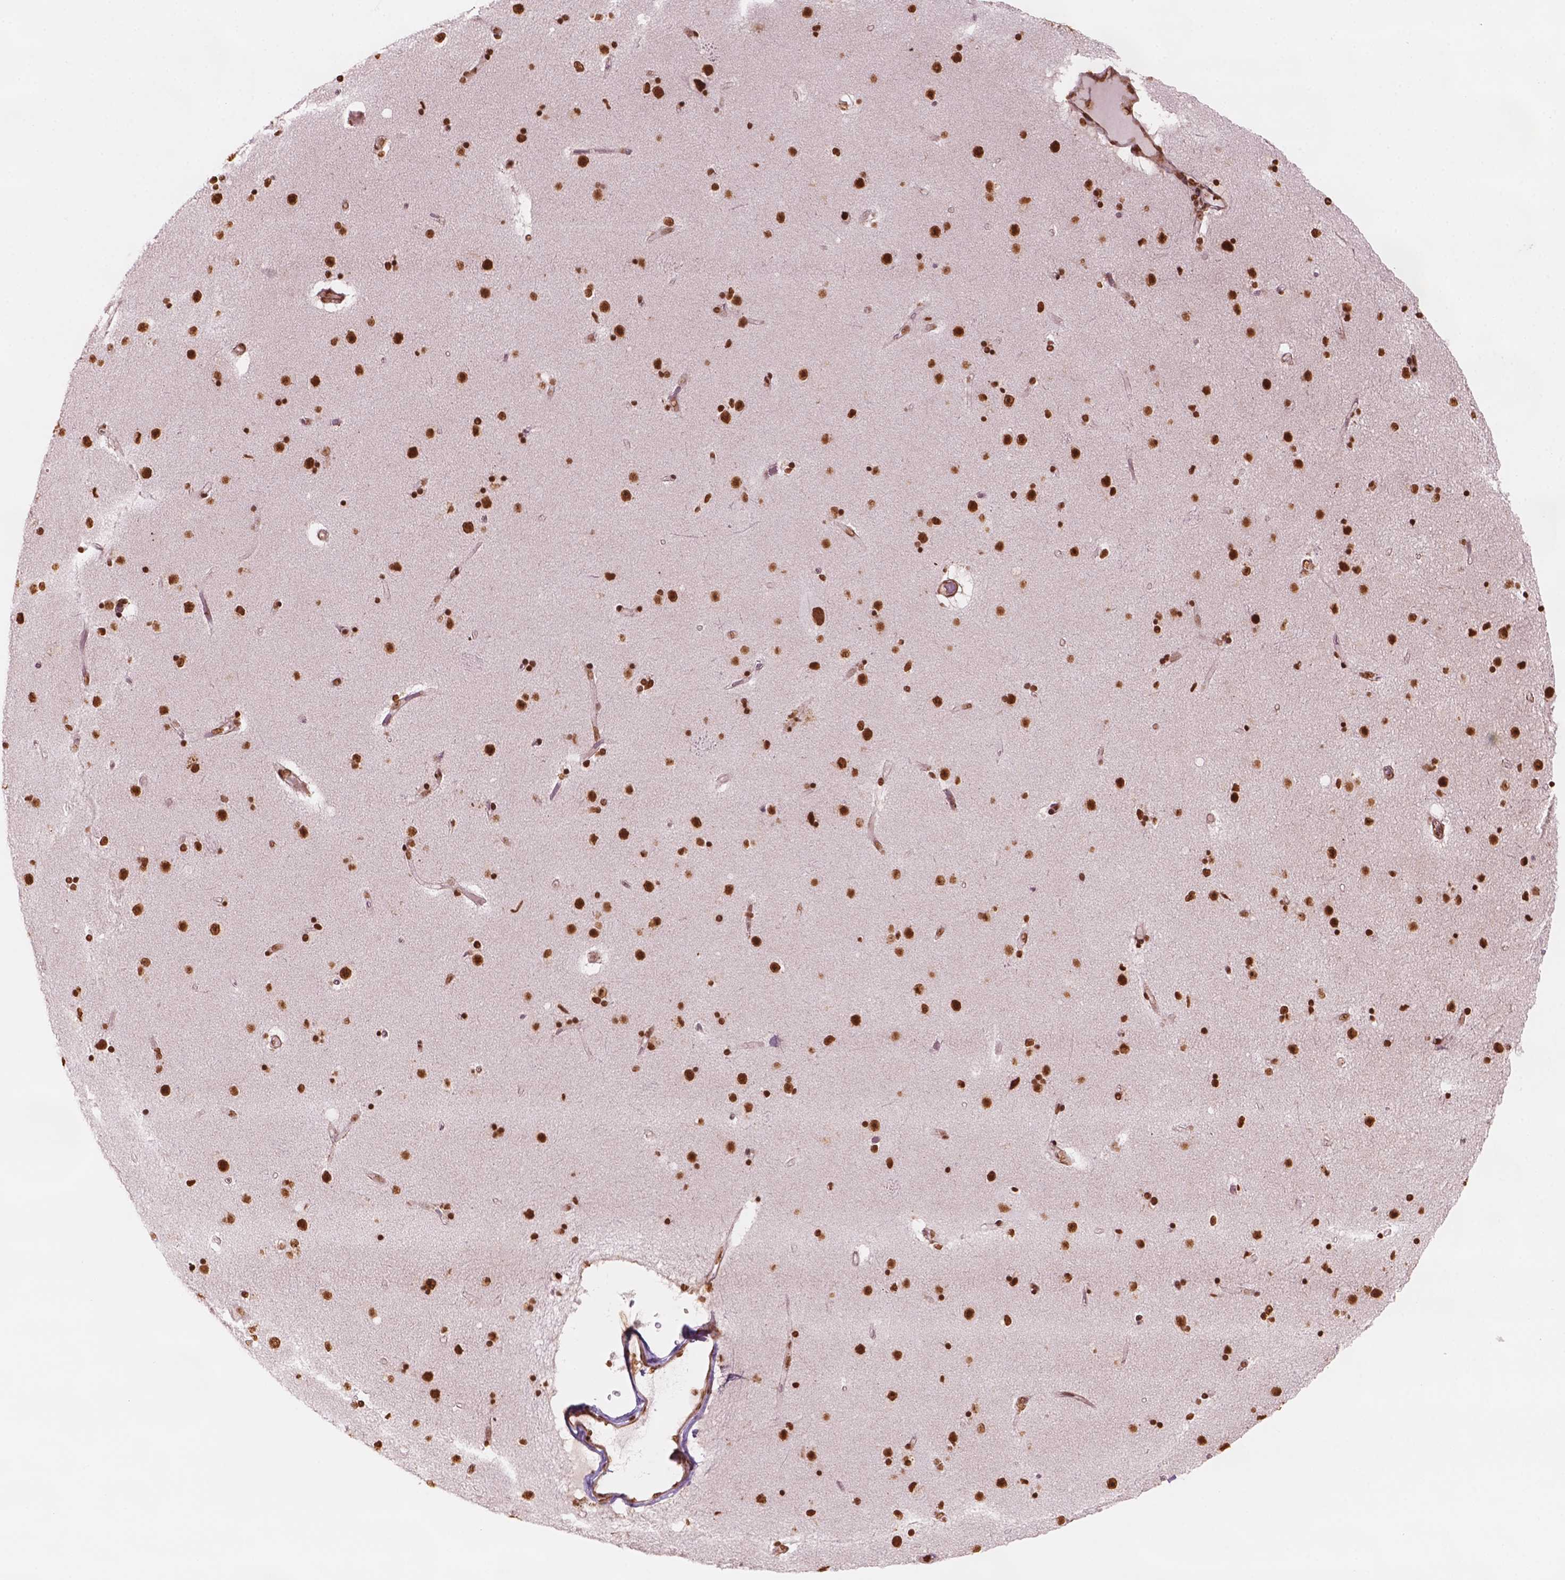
{"staining": {"intensity": "strong", "quantity": ">75%", "location": "nuclear"}, "tissue": "caudate", "cell_type": "Glial cells", "image_type": "normal", "snomed": [{"axis": "morphology", "description": "Normal tissue, NOS"}, {"axis": "topography", "description": "Lateral ventricle wall"}], "caption": "Immunohistochemical staining of unremarkable caudate demonstrates >75% levels of strong nuclear protein positivity in approximately >75% of glial cells.", "gene": "GTF3C5", "patient": {"sex": "female", "age": 71}}